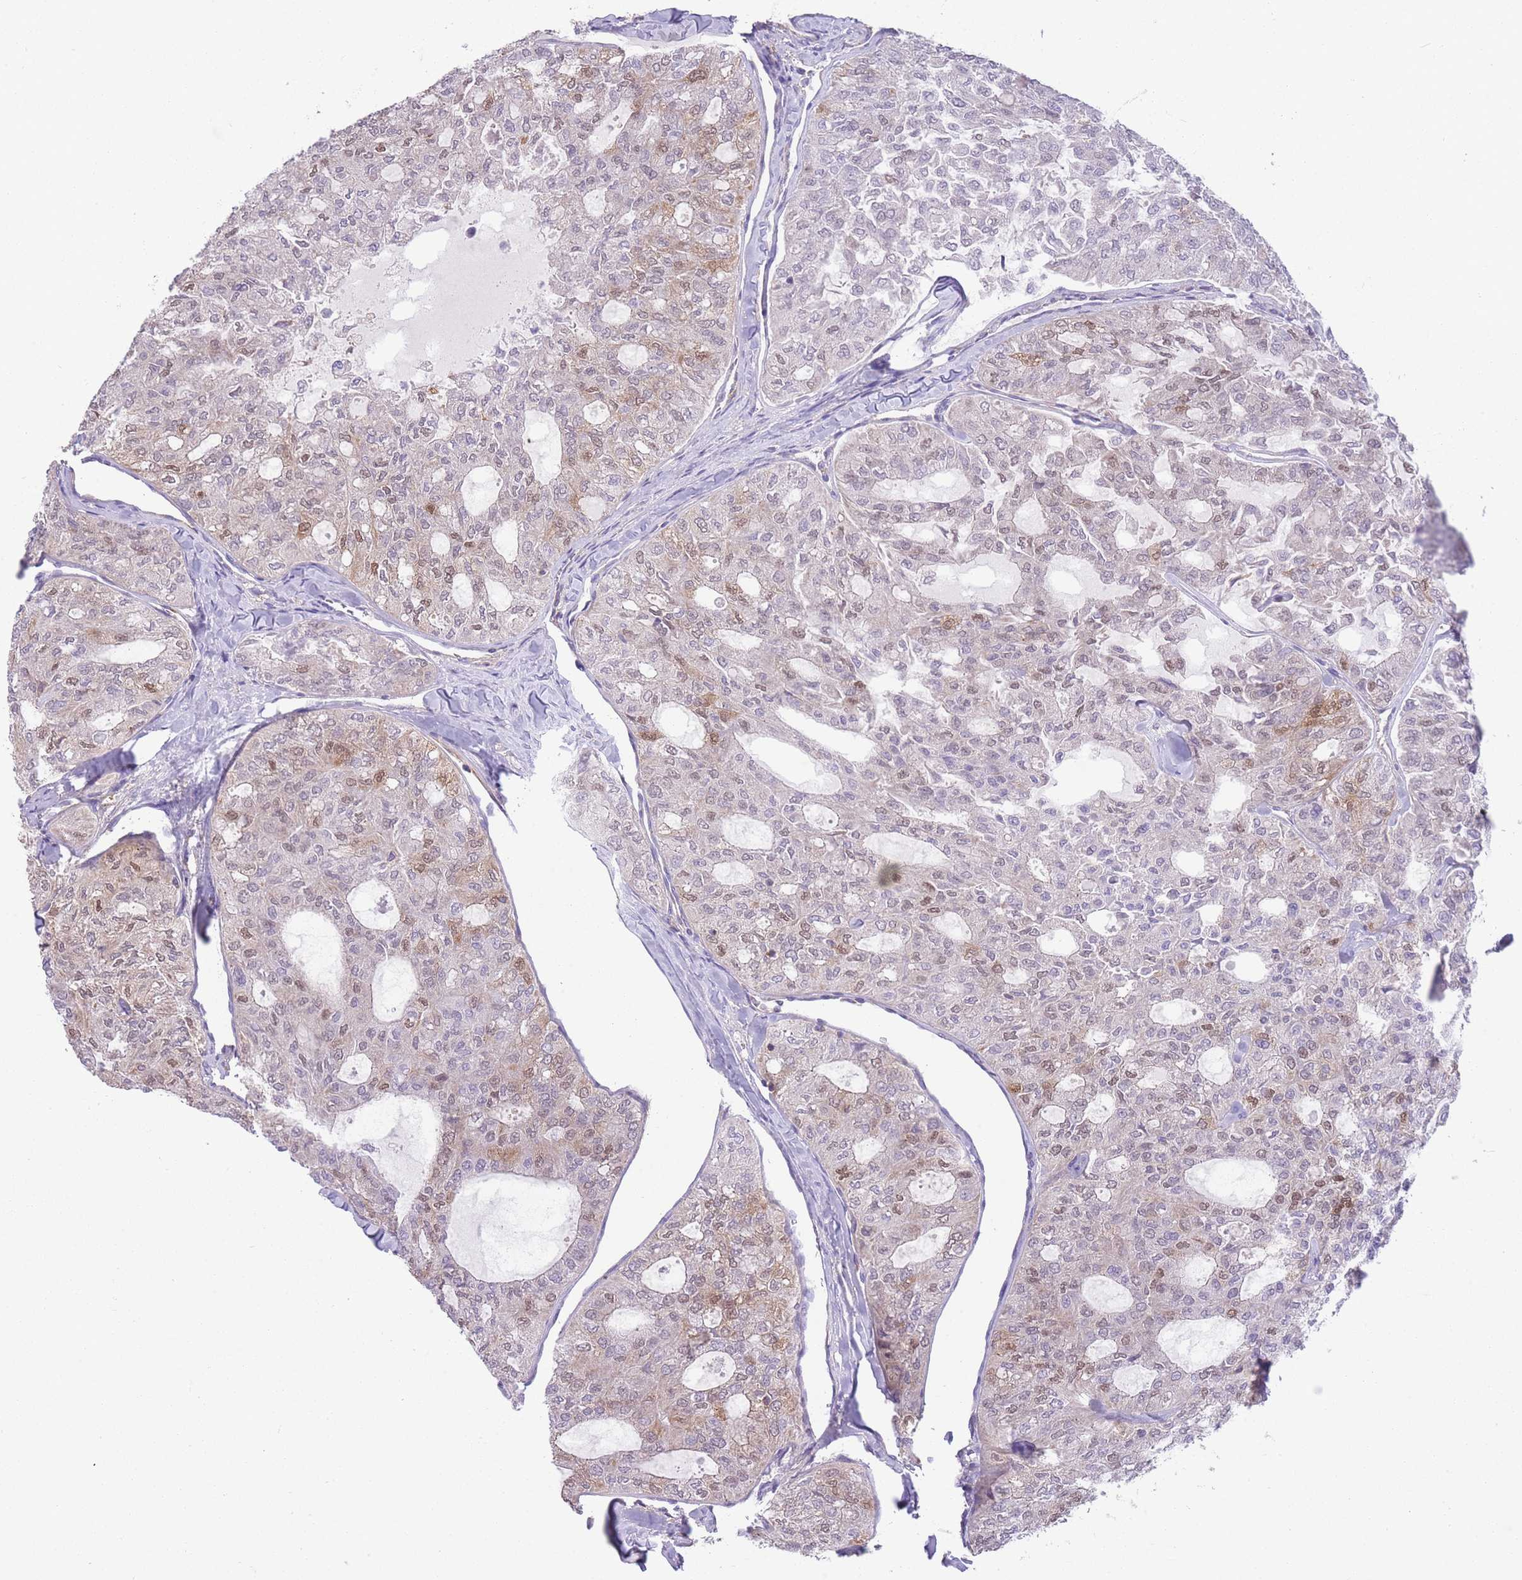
{"staining": {"intensity": "weak", "quantity": "<25%", "location": "cytoplasmic/membranous"}, "tissue": "thyroid cancer", "cell_type": "Tumor cells", "image_type": "cancer", "snomed": [{"axis": "morphology", "description": "Follicular adenoma carcinoma, NOS"}, {"axis": "topography", "description": "Thyroid gland"}], "caption": "IHC histopathology image of human follicular adenoma carcinoma (thyroid) stained for a protein (brown), which displays no staining in tumor cells.", "gene": "PRKAR1A", "patient": {"sex": "male", "age": 75}}